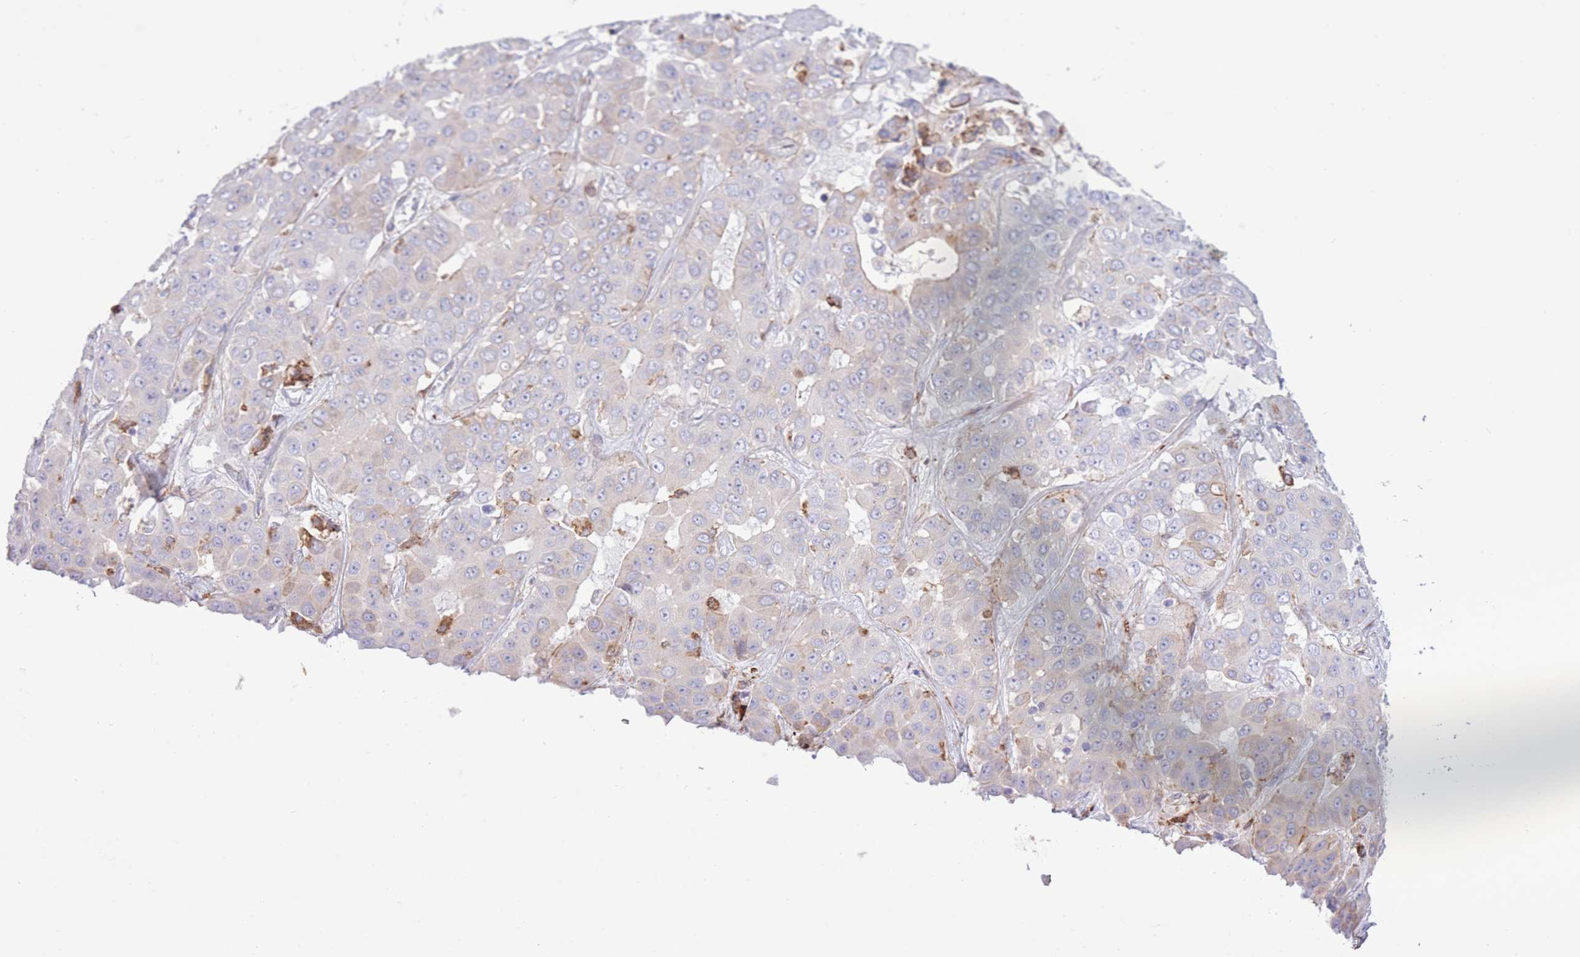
{"staining": {"intensity": "negative", "quantity": "none", "location": "none"}, "tissue": "liver cancer", "cell_type": "Tumor cells", "image_type": "cancer", "snomed": [{"axis": "morphology", "description": "Cholangiocarcinoma"}, {"axis": "topography", "description": "Liver"}], "caption": "The histopathology image demonstrates no significant positivity in tumor cells of cholangiocarcinoma (liver).", "gene": "MYDGF", "patient": {"sex": "female", "age": 52}}